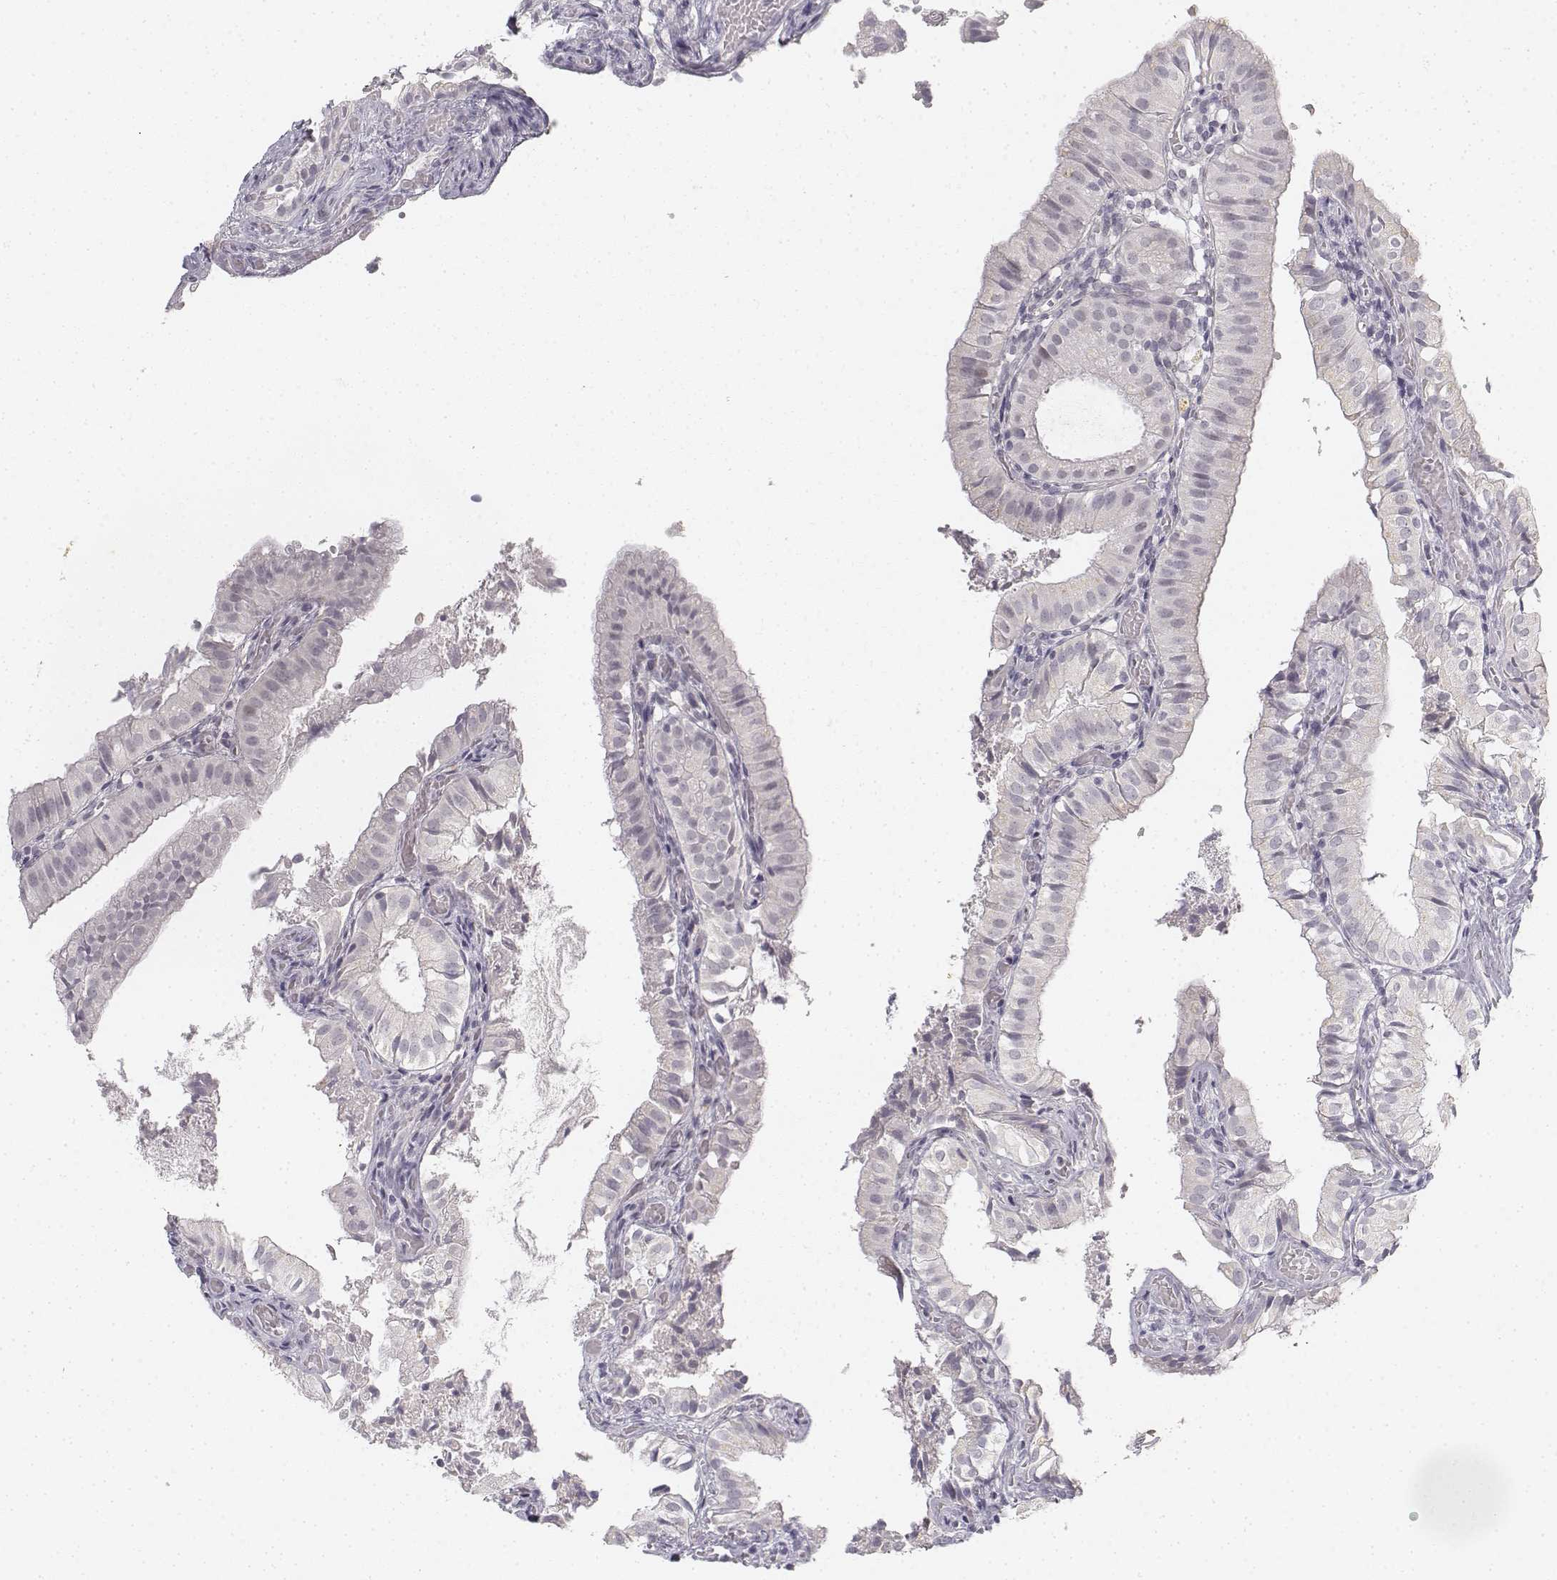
{"staining": {"intensity": "negative", "quantity": "none", "location": "none"}, "tissue": "gallbladder", "cell_type": "Glandular cells", "image_type": "normal", "snomed": [{"axis": "morphology", "description": "Normal tissue, NOS"}, {"axis": "topography", "description": "Gallbladder"}], "caption": "This is an IHC photomicrograph of normal gallbladder. There is no expression in glandular cells.", "gene": "KRT84", "patient": {"sex": "female", "age": 47}}